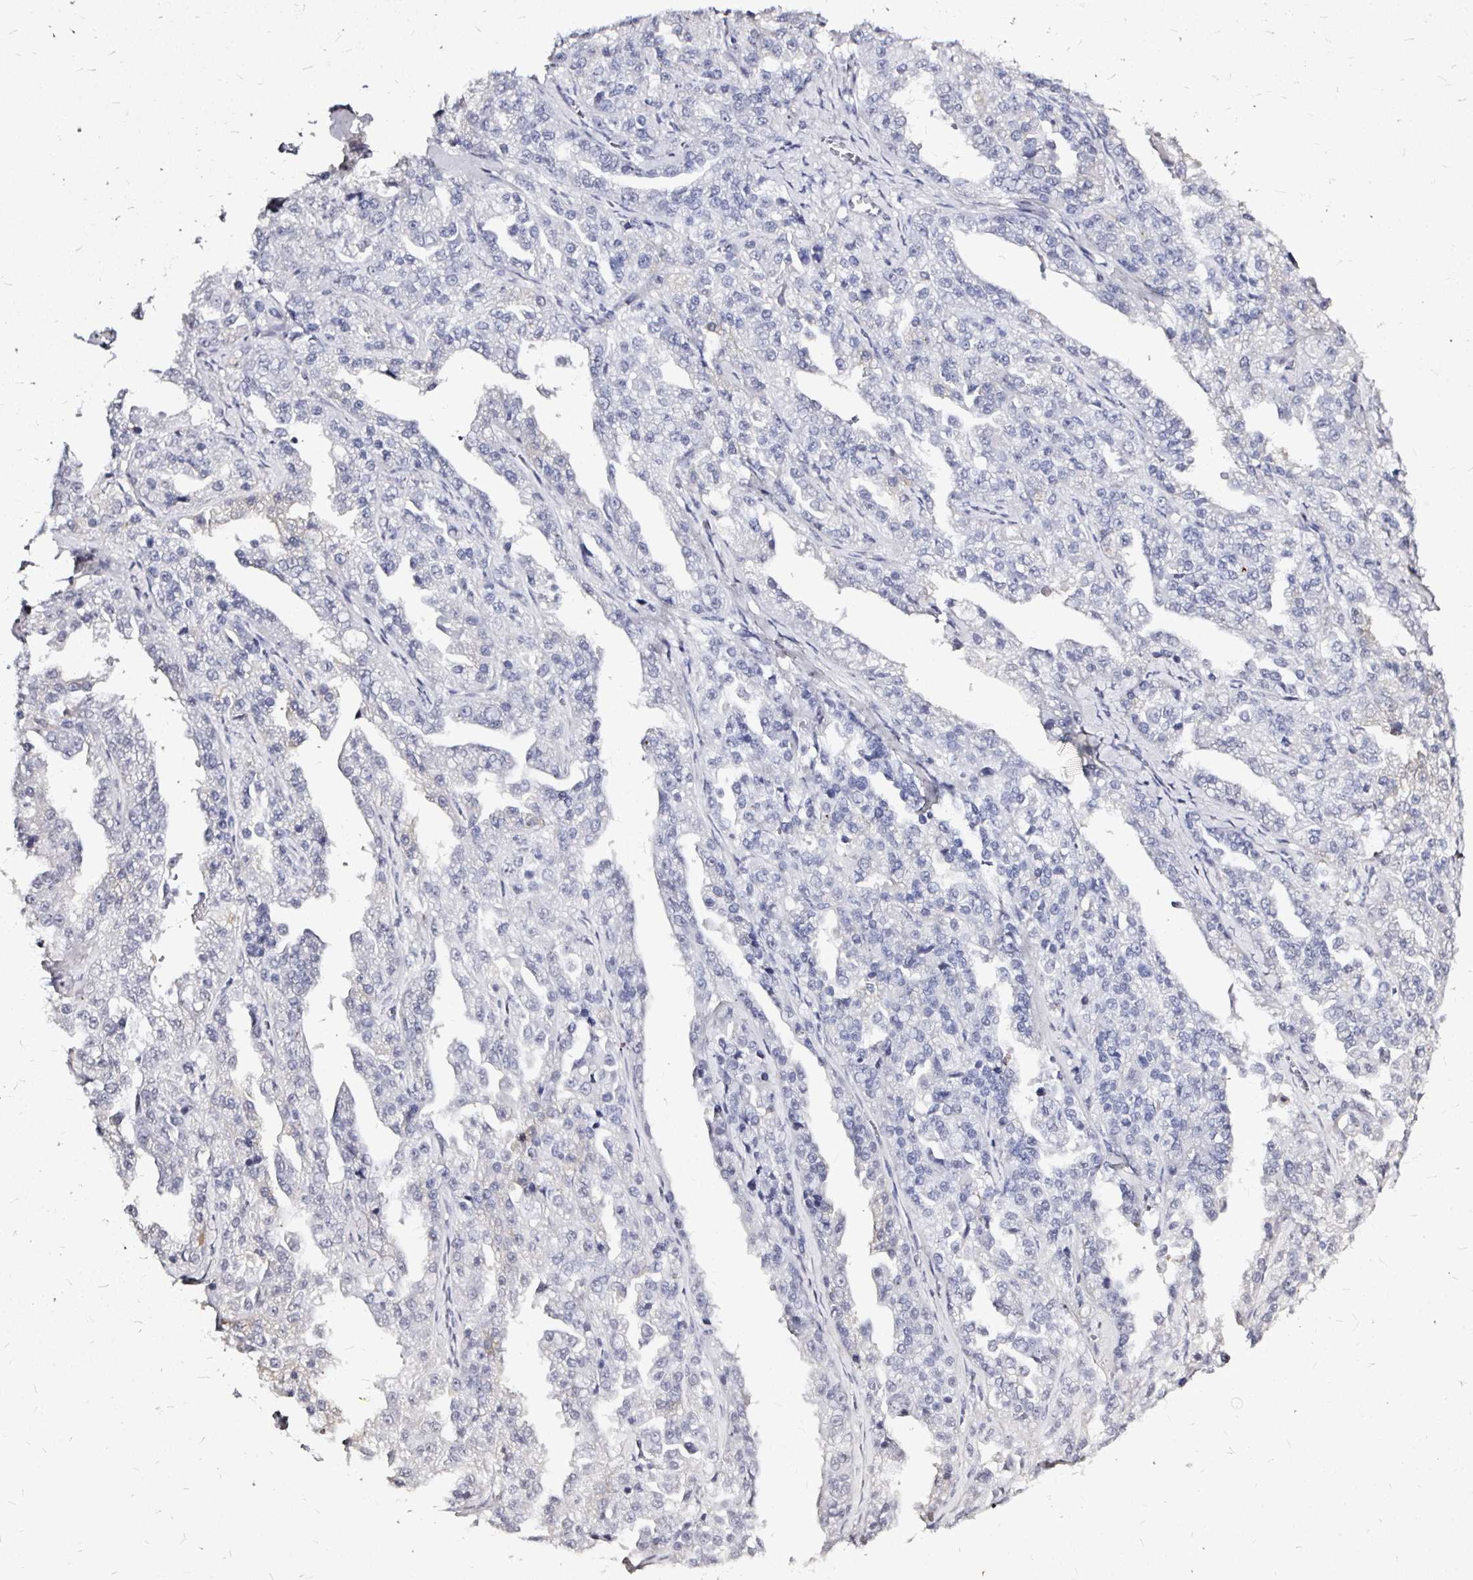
{"staining": {"intensity": "negative", "quantity": "none", "location": "none"}, "tissue": "ovarian cancer", "cell_type": "Tumor cells", "image_type": "cancer", "snomed": [{"axis": "morphology", "description": "Cystadenocarcinoma, serous, NOS"}, {"axis": "topography", "description": "Ovary"}], "caption": "Immunohistochemical staining of ovarian cancer (serous cystadenocarcinoma) shows no significant expression in tumor cells.", "gene": "LUZP4", "patient": {"sex": "female", "age": 75}}